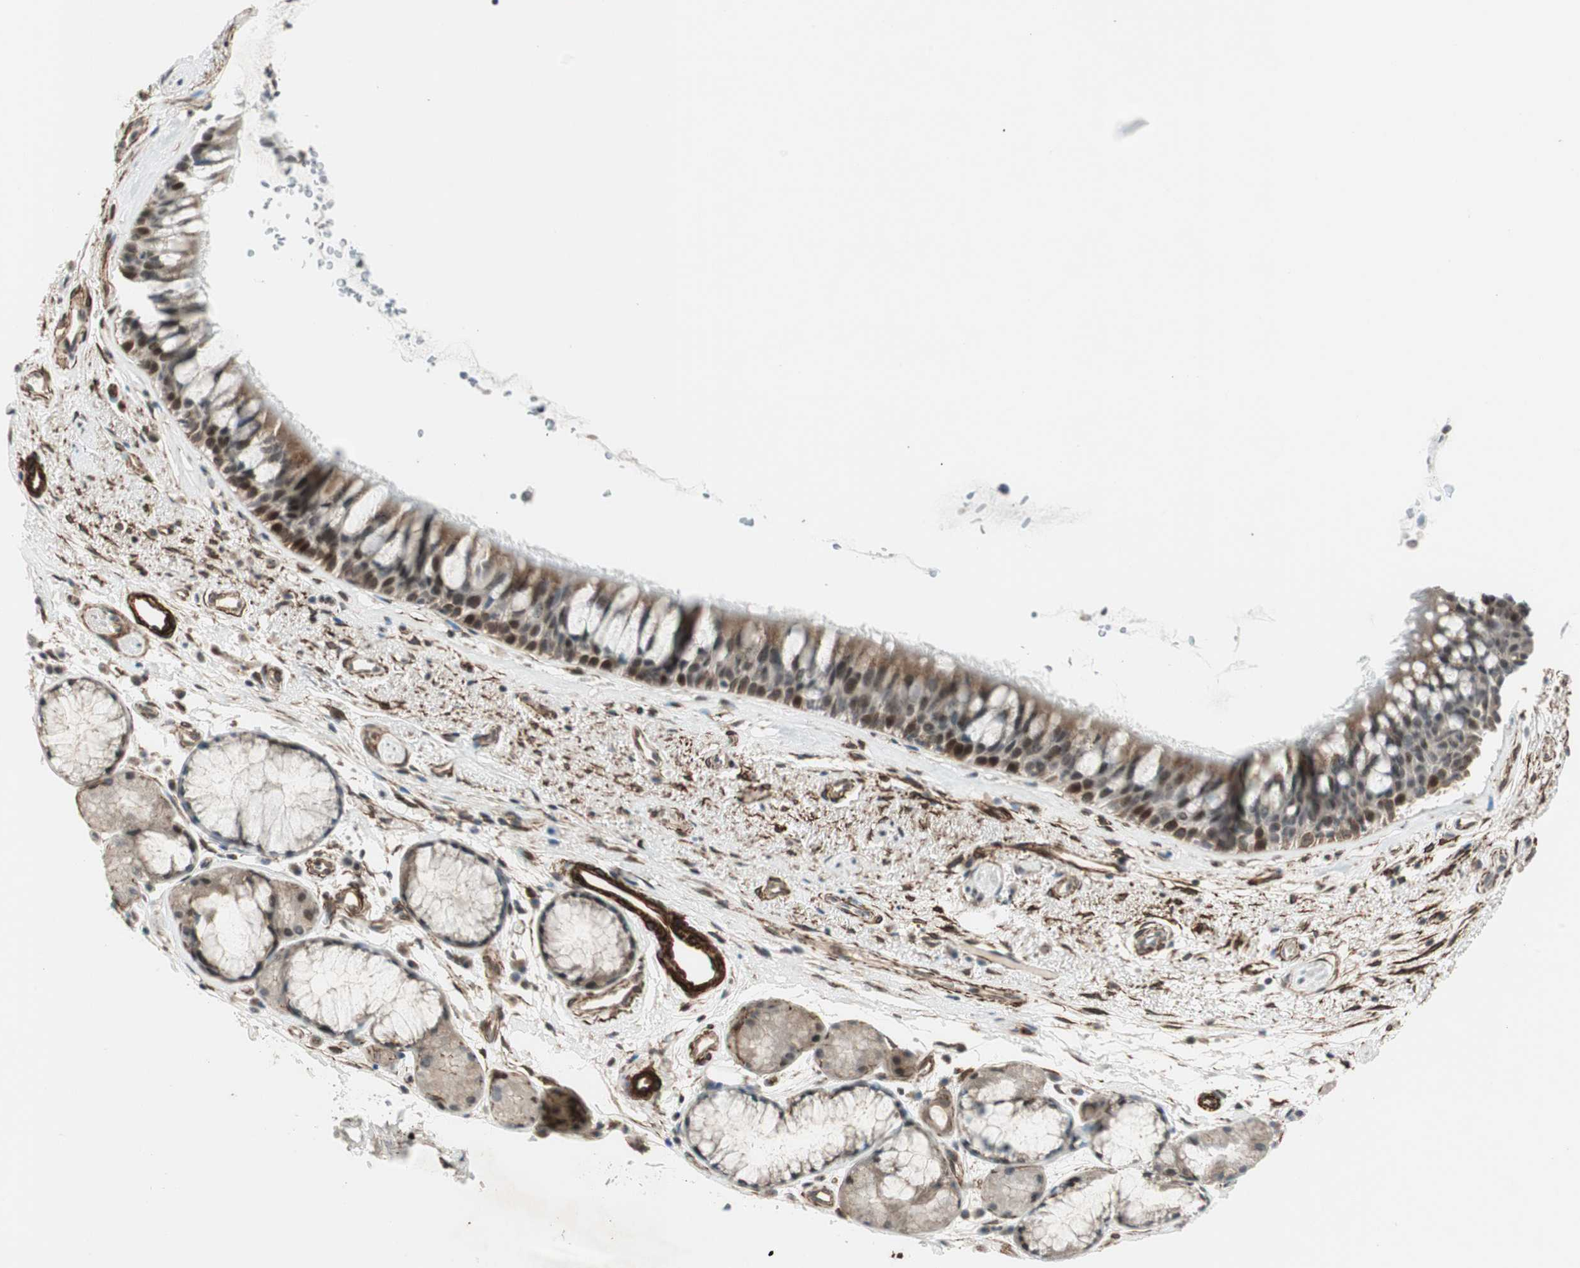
{"staining": {"intensity": "moderate", "quantity": ">75%", "location": "cytoplasmic/membranous,nuclear"}, "tissue": "bronchus", "cell_type": "Respiratory epithelial cells", "image_type": "normal", "snomed": [{"axis": "morphology", "description": "Normal tissue, NOS"}, {"axis": "topography", "description": "Bronchus"}], "caption": "Bronchus stained with DAB immunohistochemistry exhibits medium levels of moderate cytoplasmic/membranous,nuclear staining in approximately >75% of respiratory epithelial cells.", "gene": "CDK19", "patient": {"sex": "female", "age": 54}}